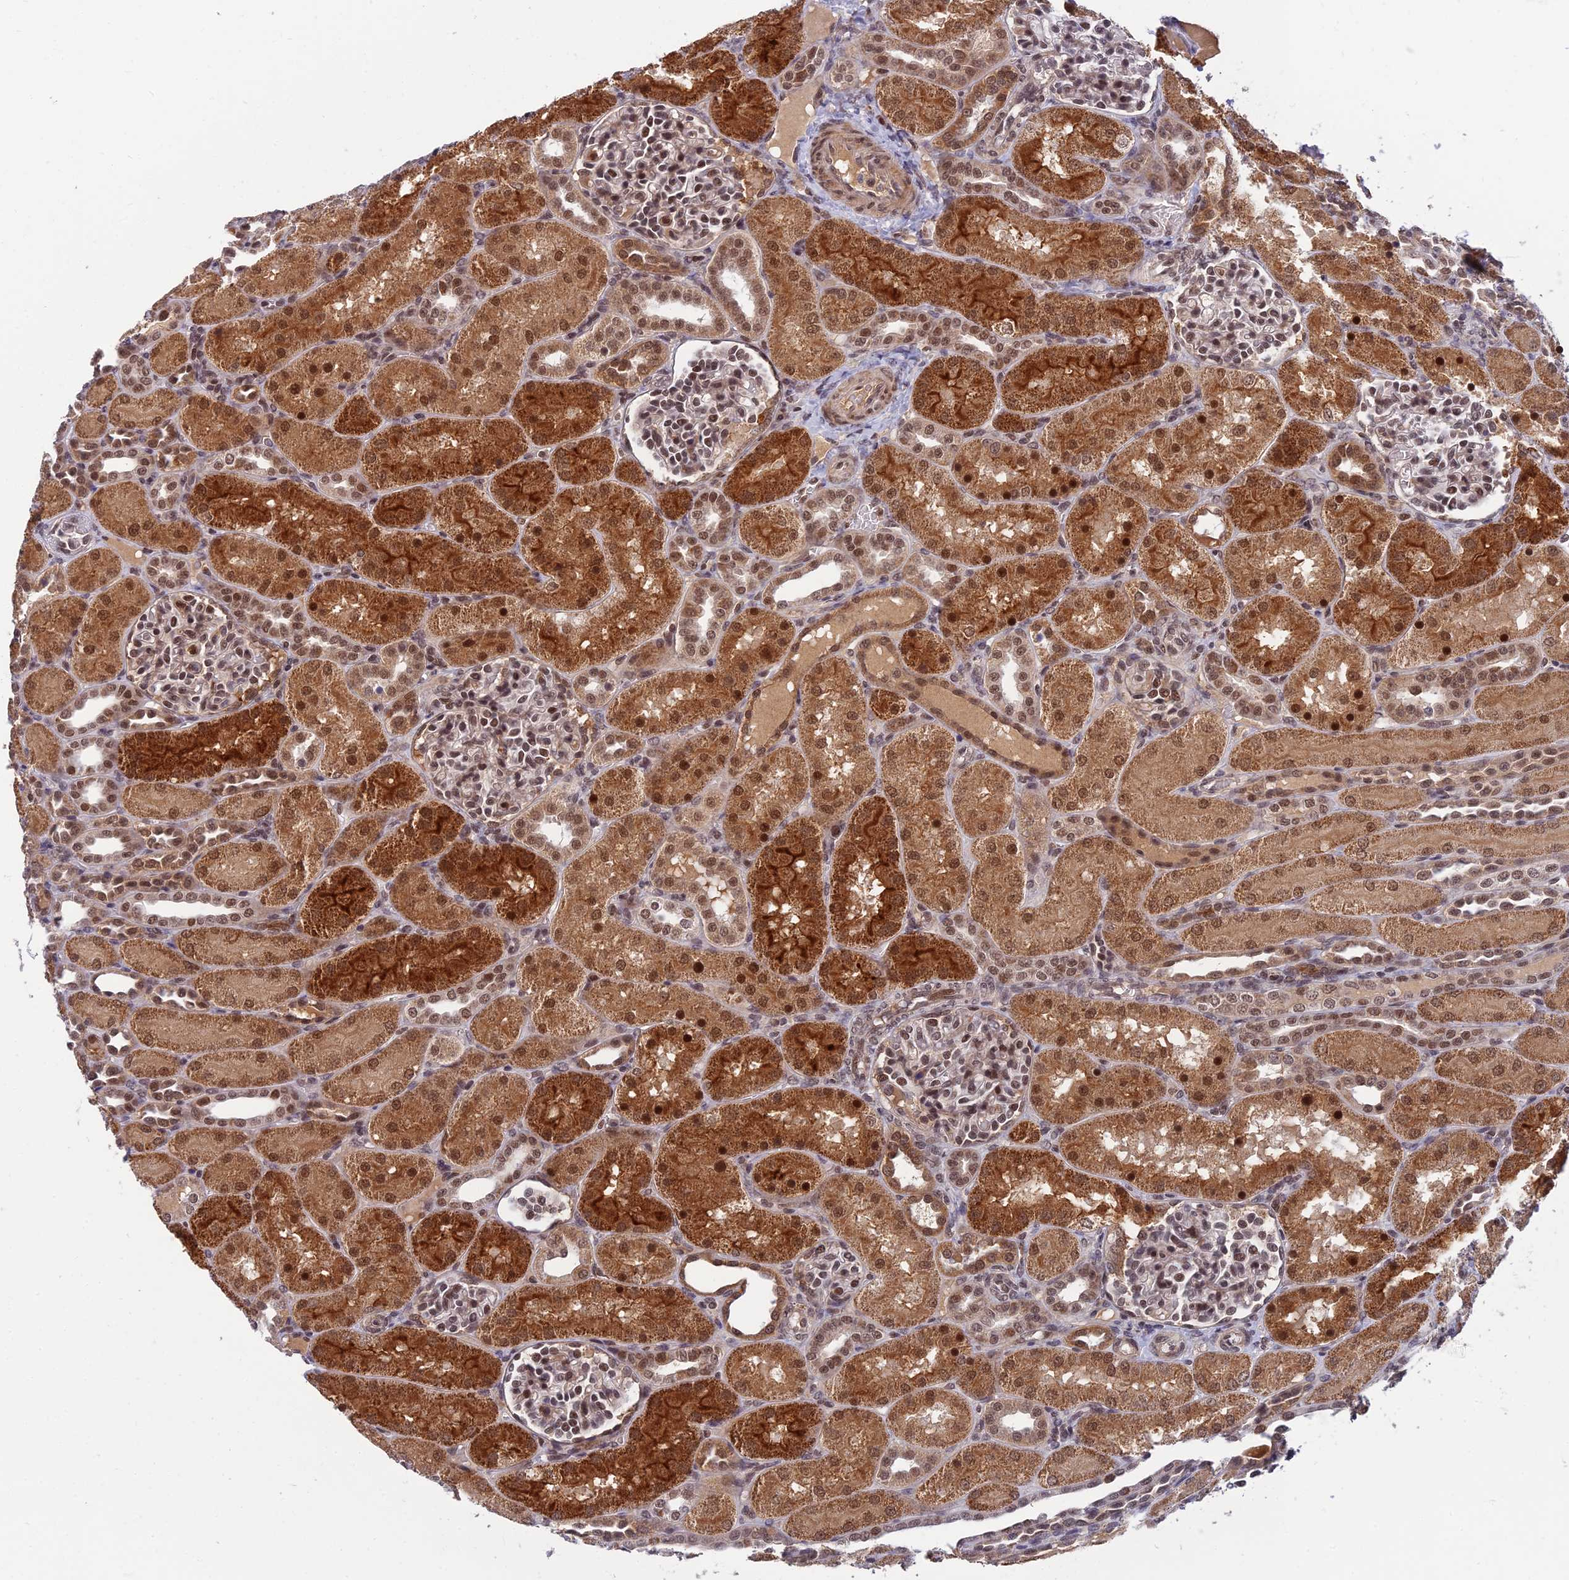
{"staining": {"intensity": "moderate", "quantity": ">75%", "location": "nuclear"}, "tissue": "kidney", "cell_type": "Cells in glomeruli", "image_type": "normal", "snomed": [{"axis": "morphology", "description": "Normal tissue, NOS"}, {"axis": "topography", "description": "Kidney"}], "caption": "This histopathology image demonstrates immunohistochemistry staining of normal human kidney, with medium moderate nuclear expression in approximately >75% of cells in glomeruli.", "gene": "TCEA2", "patient": {"sex": "male", "age": 1}}